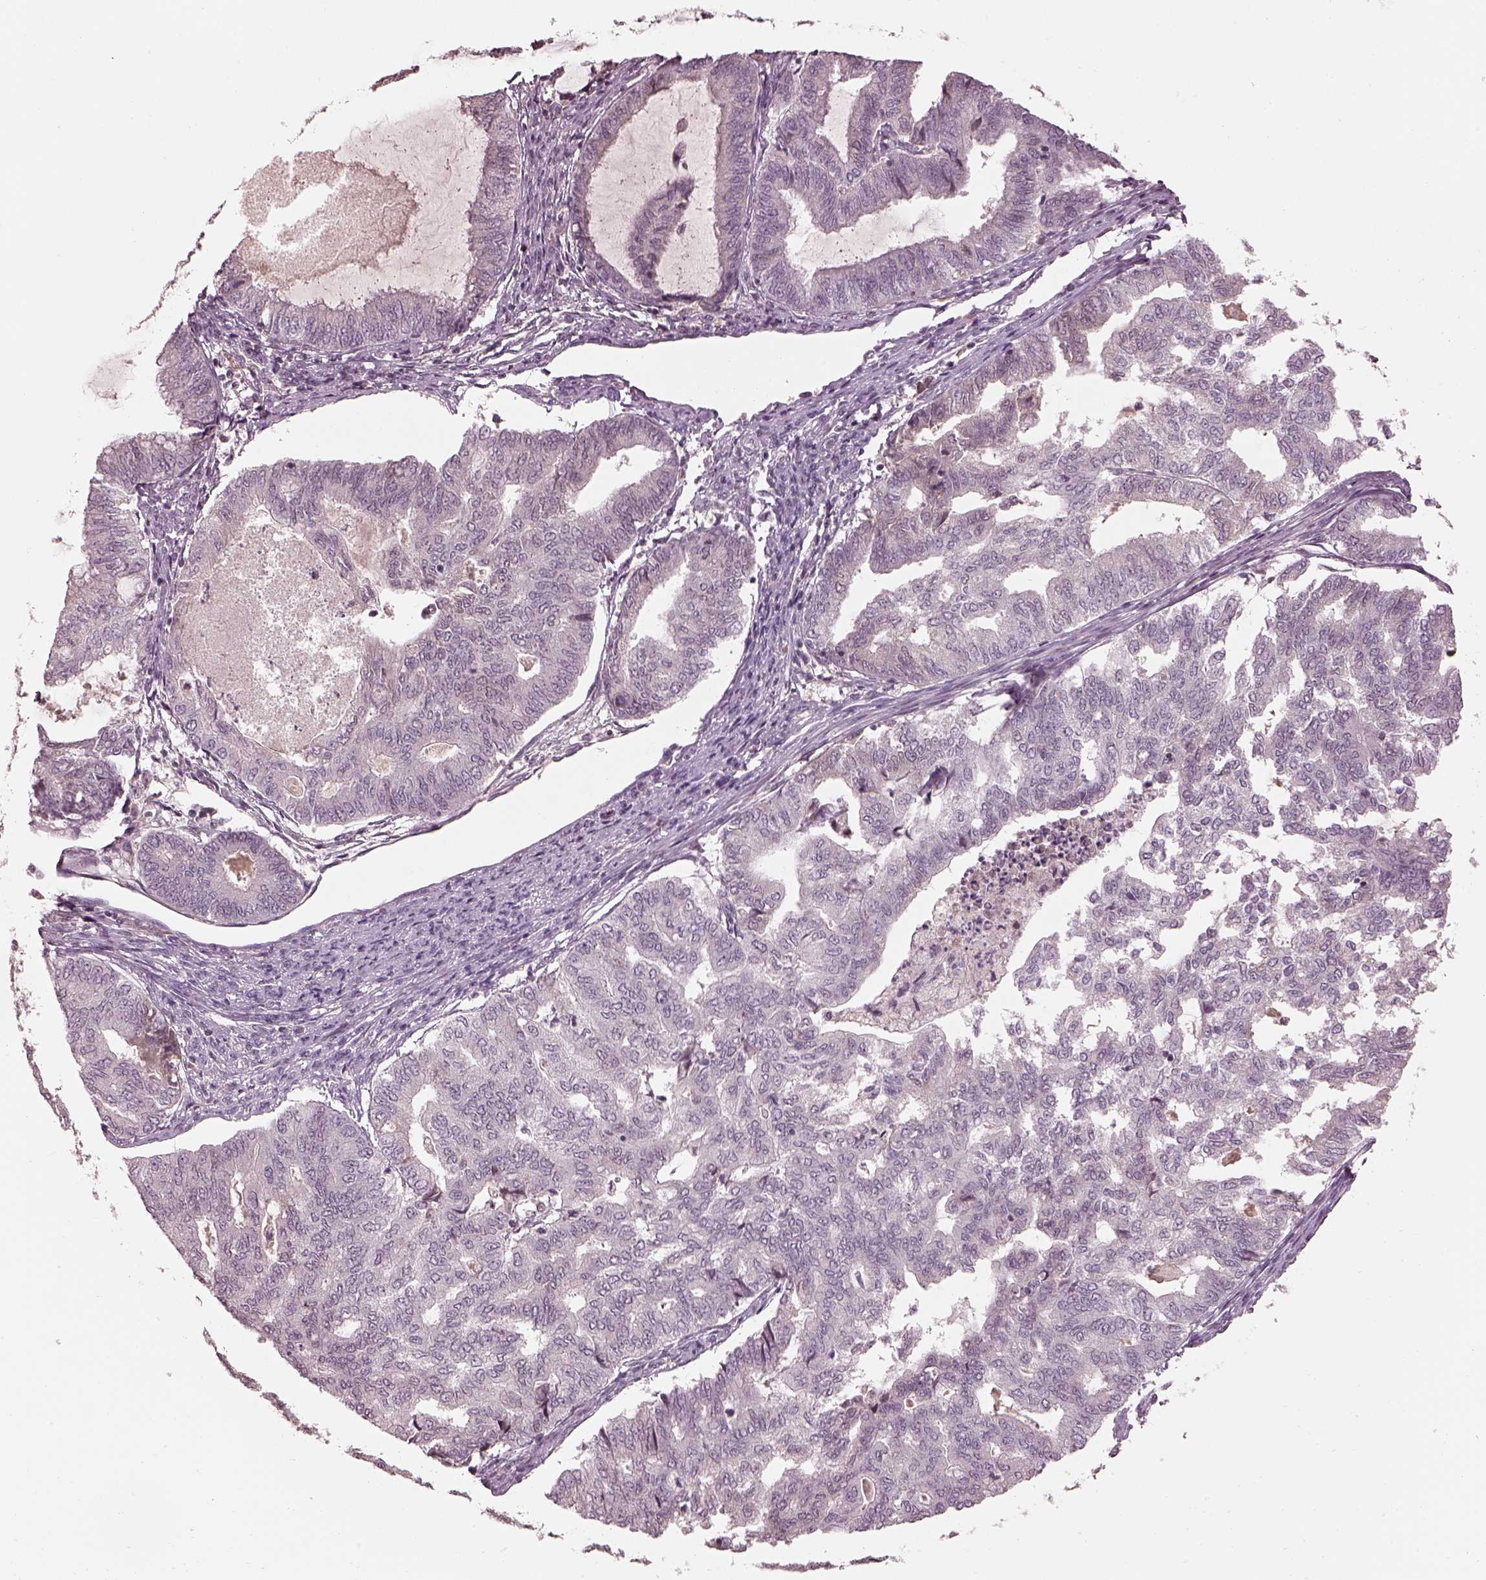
{"staining": {"intensity": "negative", "quantity": "none", "location": "none"}, "tissue": "endometrial cancer", "cell_type": "Tumor cells", "image_type": "cancer", "snomed": [{"axis": "morphology", "description": "Adenocarcinoma, NOS"}, {"axis": "topography", "description": "Endometrium"}], "caption": "Immunohistochemistry of endometrial cancer (adenocarcinoma) demonstrates no staining in tumor cells.", "gene": "TLX3", "patient": {"sex": "female", "age": 79}}